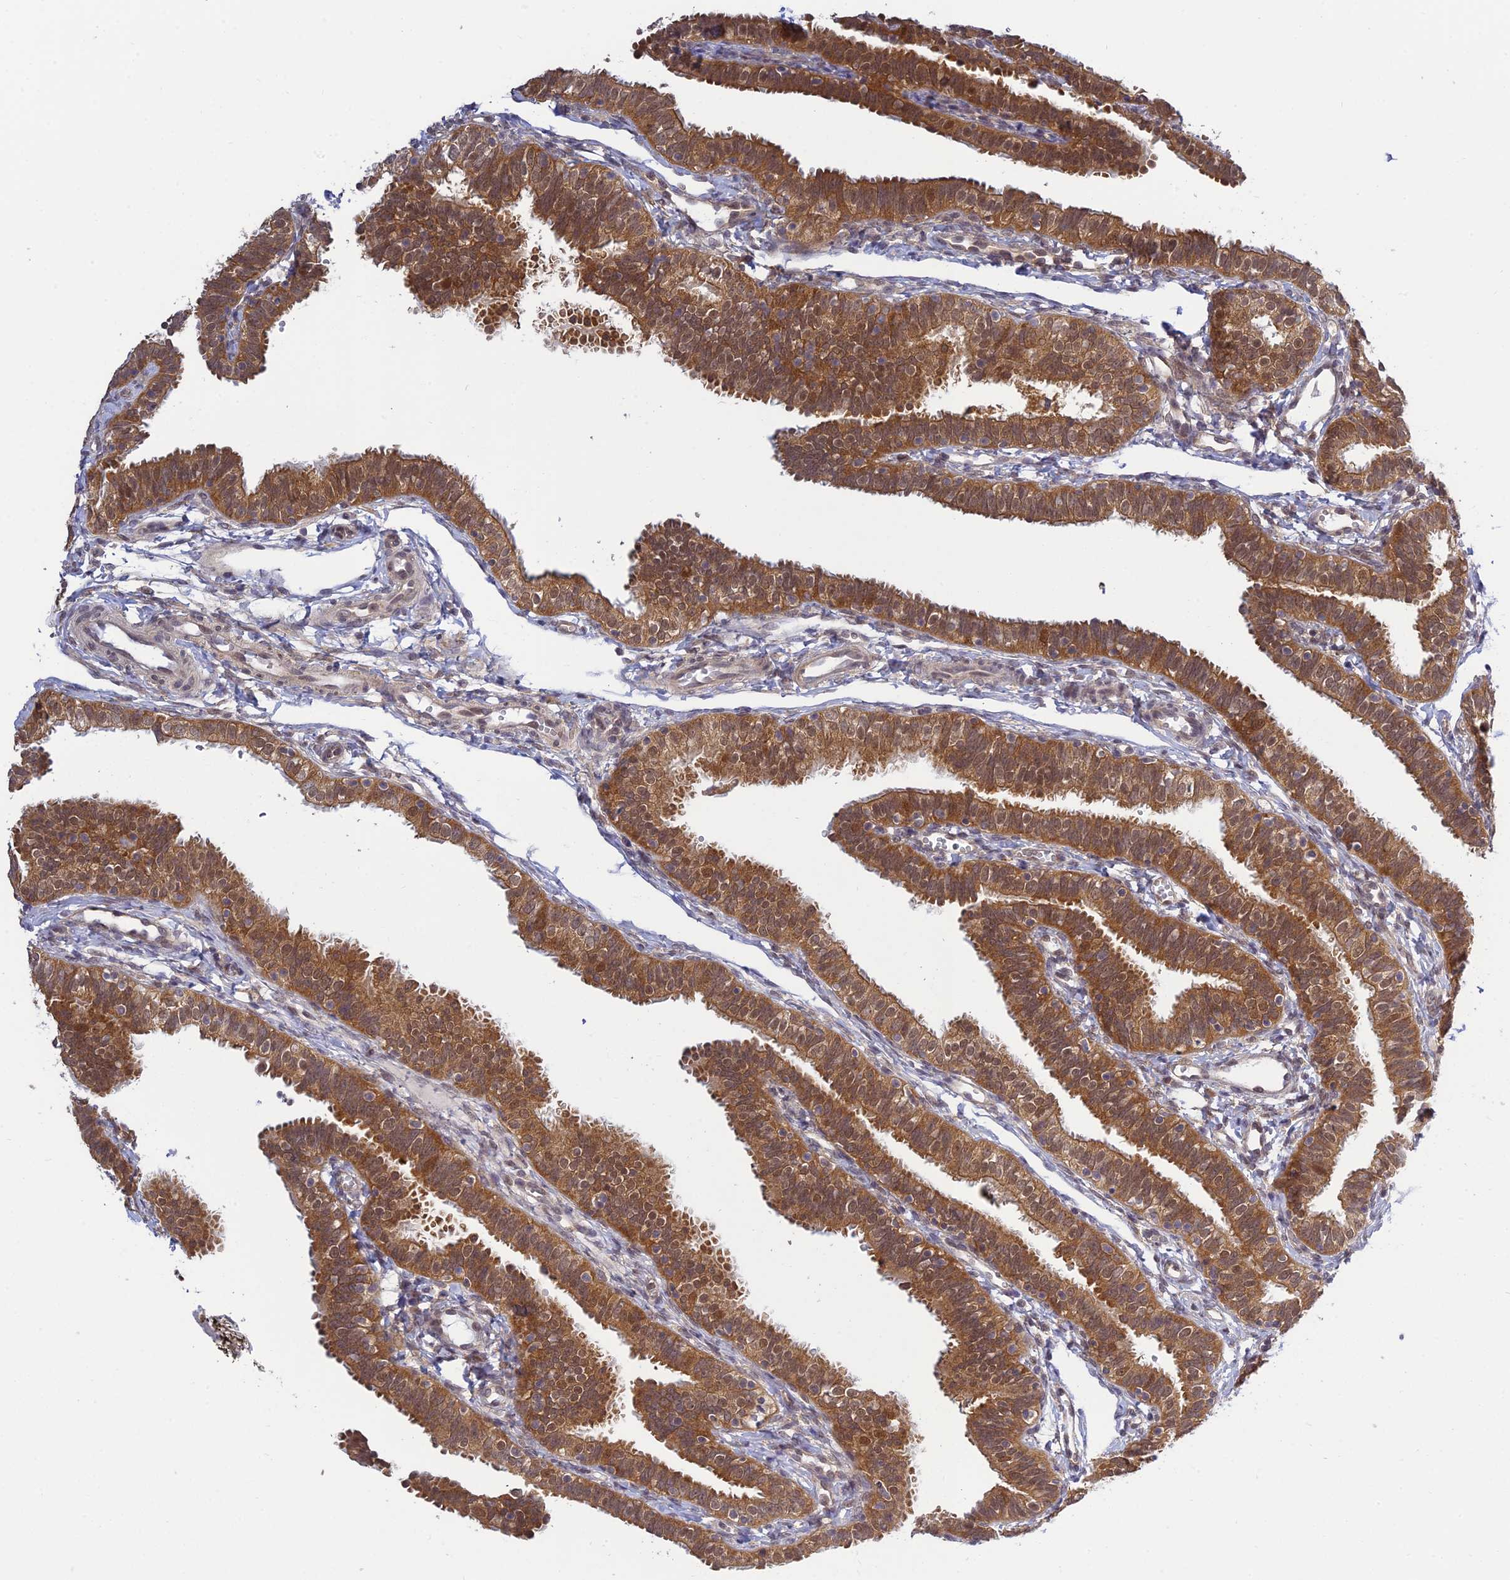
{"staining": {"intensity": "moderate", "quantity": ">75%", "location": "cytoplasmic/membranous,nuclear"}, "tissue": "fallopian tube", "cell_type": "Glandular cells", "image_type": "normal", "snomed": [{"axis": "morphology", "description": "Normal tissue, NOS"}, {"axis": "topography", "description": "Fallopian tube"}], "caption": "This histopathology image demonstrates unremarkable fallopian tube stained with immunohistochemistry (IHC) to label a protein in brown. The cytoplasmic/membranous,nuclear of glandular cells show moderate positivity for the protein. Nuclei are counter-stained blue.", "gene": "SKIC8", "patient": {"sex": "female", "age": 35}}